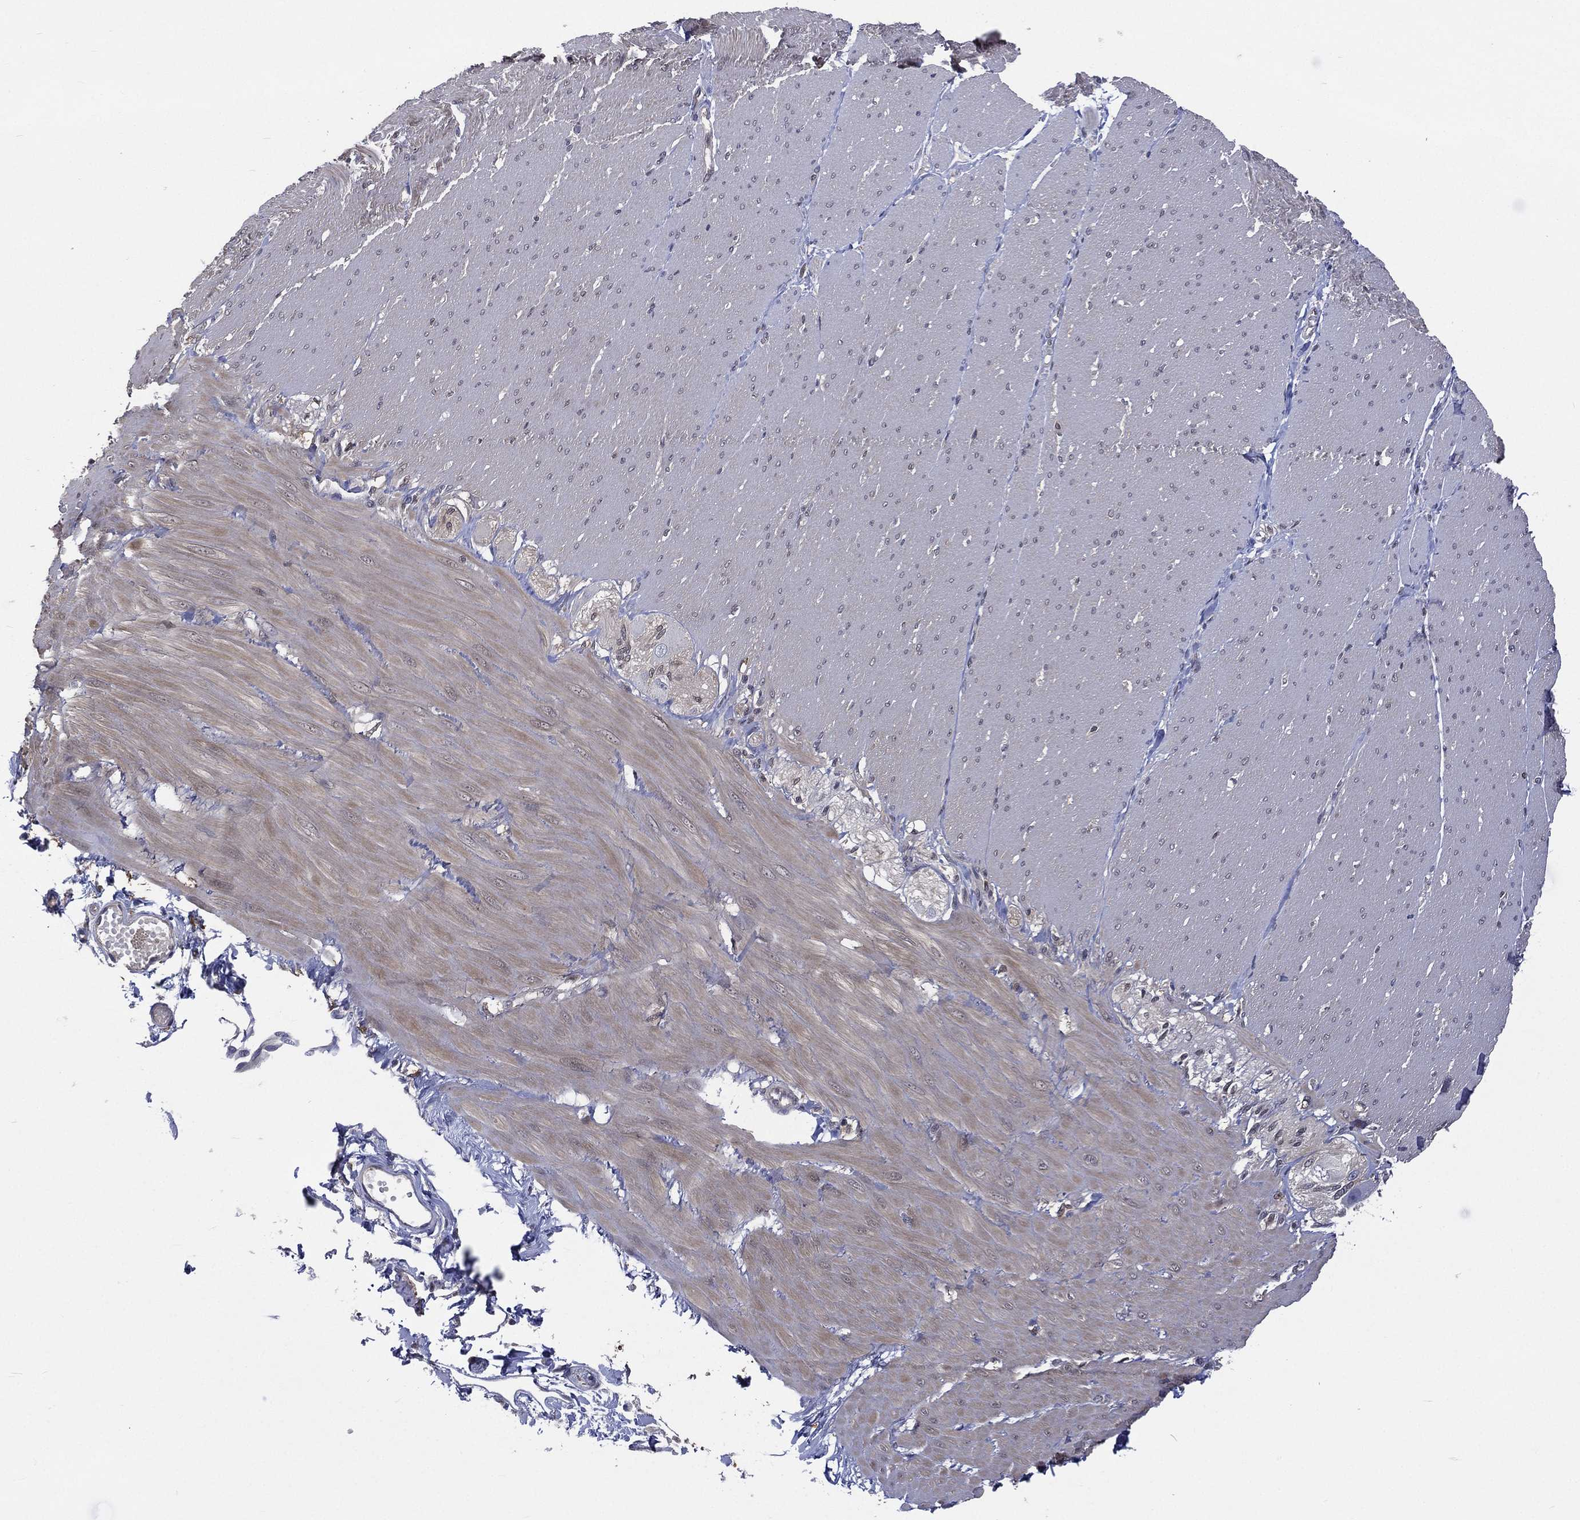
{"staining": {"intensity": "negative", "quantity": "none", "location": "none"}, "tissue": "adipose tissue", "cell_type": "Adipocytes", "image_type": "normal", "snomed": [{"axis": "morphology", "description": "Normal tissue, NOS"}, {"axis": "topography", "description": "Smooth muscle"}, {"axis": "topography", "description": "Duodenum"}, {"axis": "topography", "description": "Peripheral nerve tissue"}], "caption": "An immunohistochemistry (IHC) micrograph of unremarkable adipose tissue is shown. There is no staining in adipocytes of adipose tissue. The staining is performed using DAB brown chromogen with nuclei counter-stained in using hematoxylin.", "gene": "MTAP", "patient": {"sex": "female", "age": 61}}